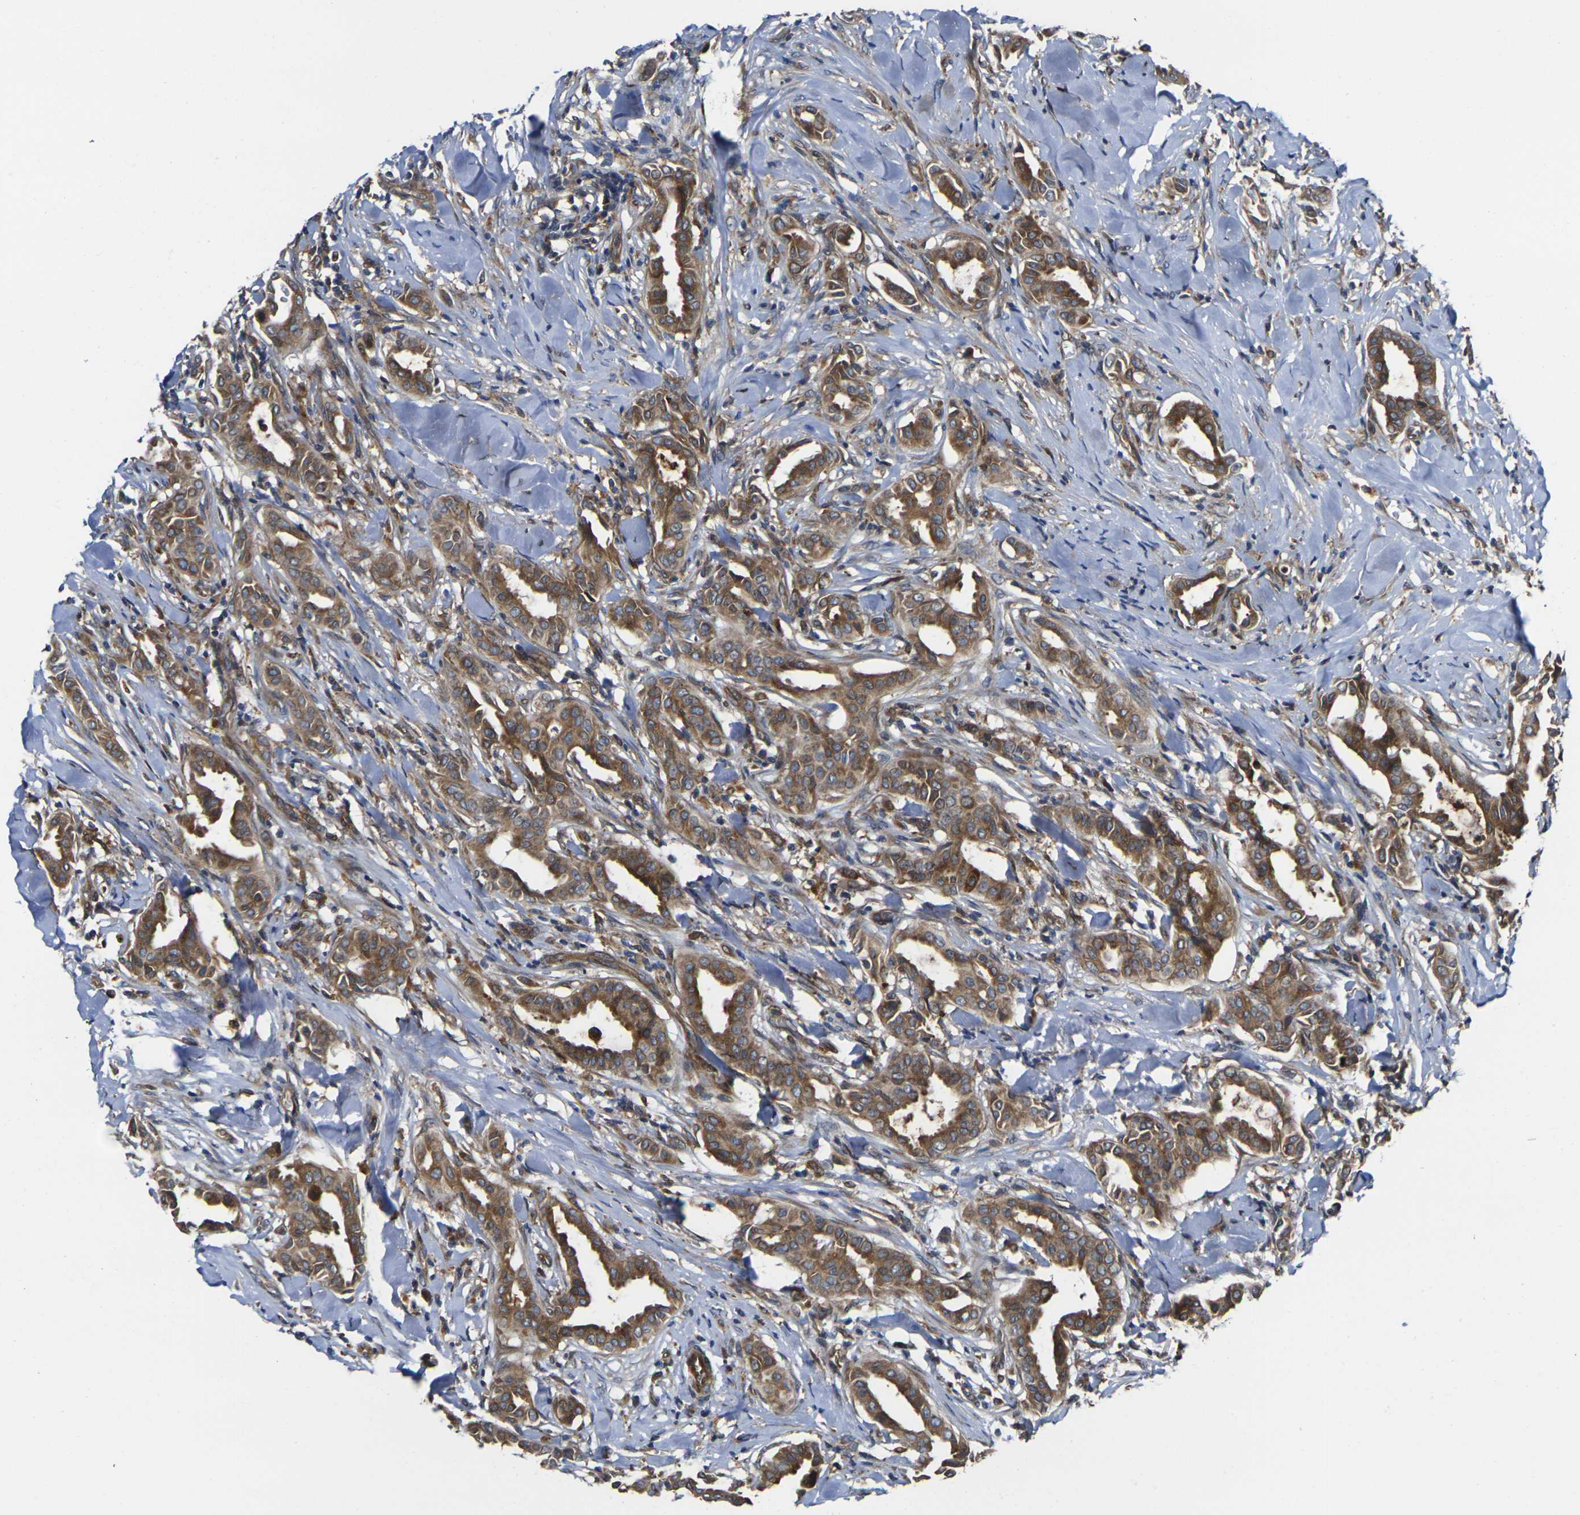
{"staining": {"intensity": "strong", "quantity": ">75%", "location": "cytoplasmic/membranous"}, "tissue": "head and neck cancer", "cell_type": "Tumor cells", "image_type": "cancer", "snomed": [{"axis": "morphology", "description": "Adenocarcinoma, NOS"}, {"axis": "topography", "description": "Salivary gland"}, {"axis": "topography", "description": "Head-Neck"}], "caption": "This is a histology image of immunohistochemistry staining of head and neck cancer (adenocarcinoma), which shows strong expression in the cytoplasmic/membranous of tumor cells.", "gene": "FZD1", "patient": {"sex": "female", "age": 59}}